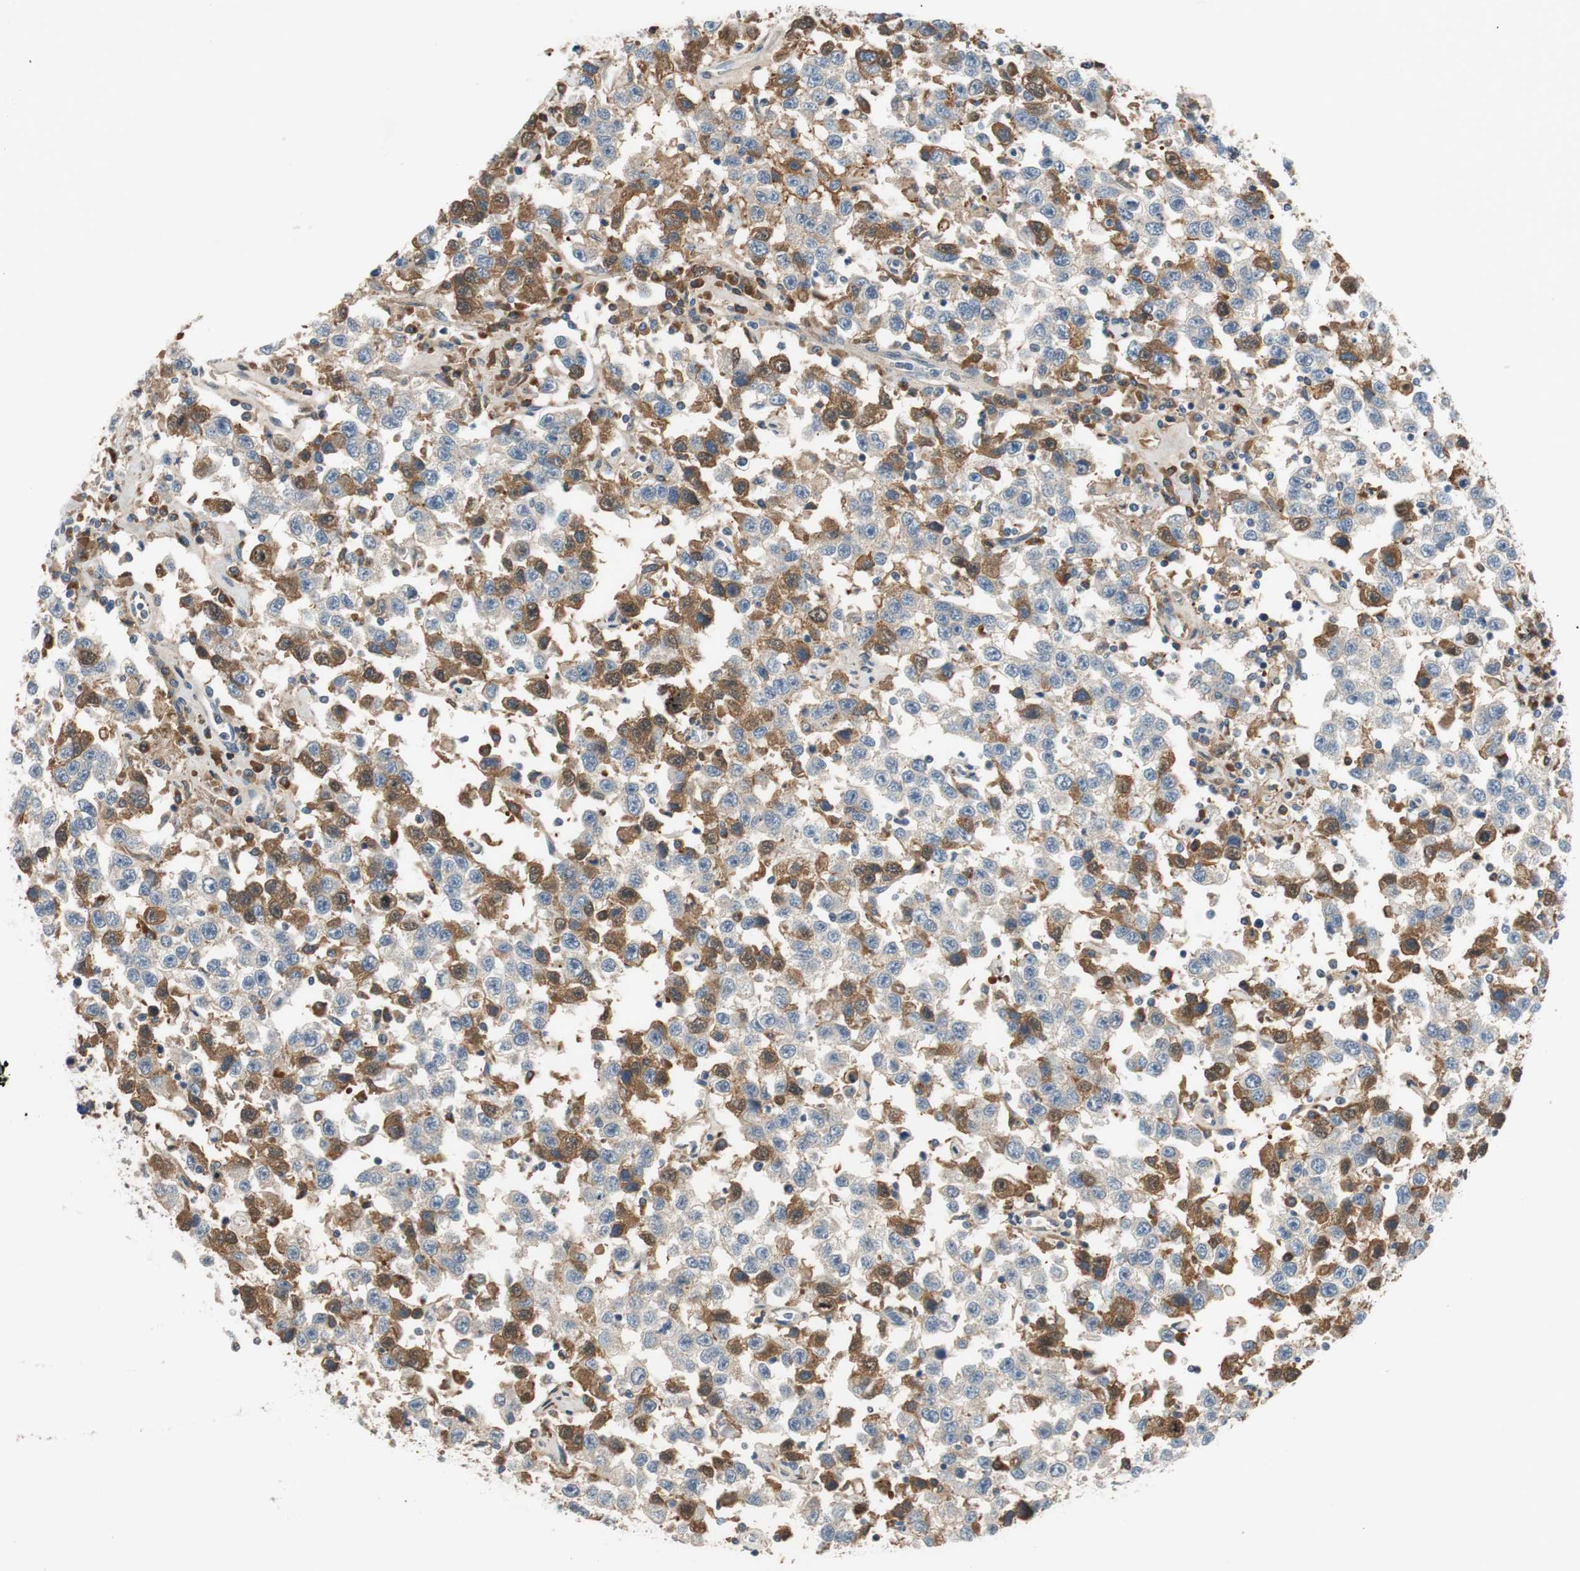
{"staining": {"intensity": "moderate", "quantity": "25%-75%", "location": "cytoplasmic/membranous"}, "tissue": "testis cancer", "cell_type": "Tumor cells", "image_type": "cancer", "snomed": [{"axis": "morphology", "description": "Seminoma, NOS"}, {"axis": "topography", "description": "Testis"}], "caption": "An IHC photomicrograph of neoplastic tissue is shown. Protein staining in brown highlights moderate cytoplasmic/membranous positivity in testis cancer within tumor cells.", "gene": "C4A", "patient": {"sex": "male", "age": 41}}